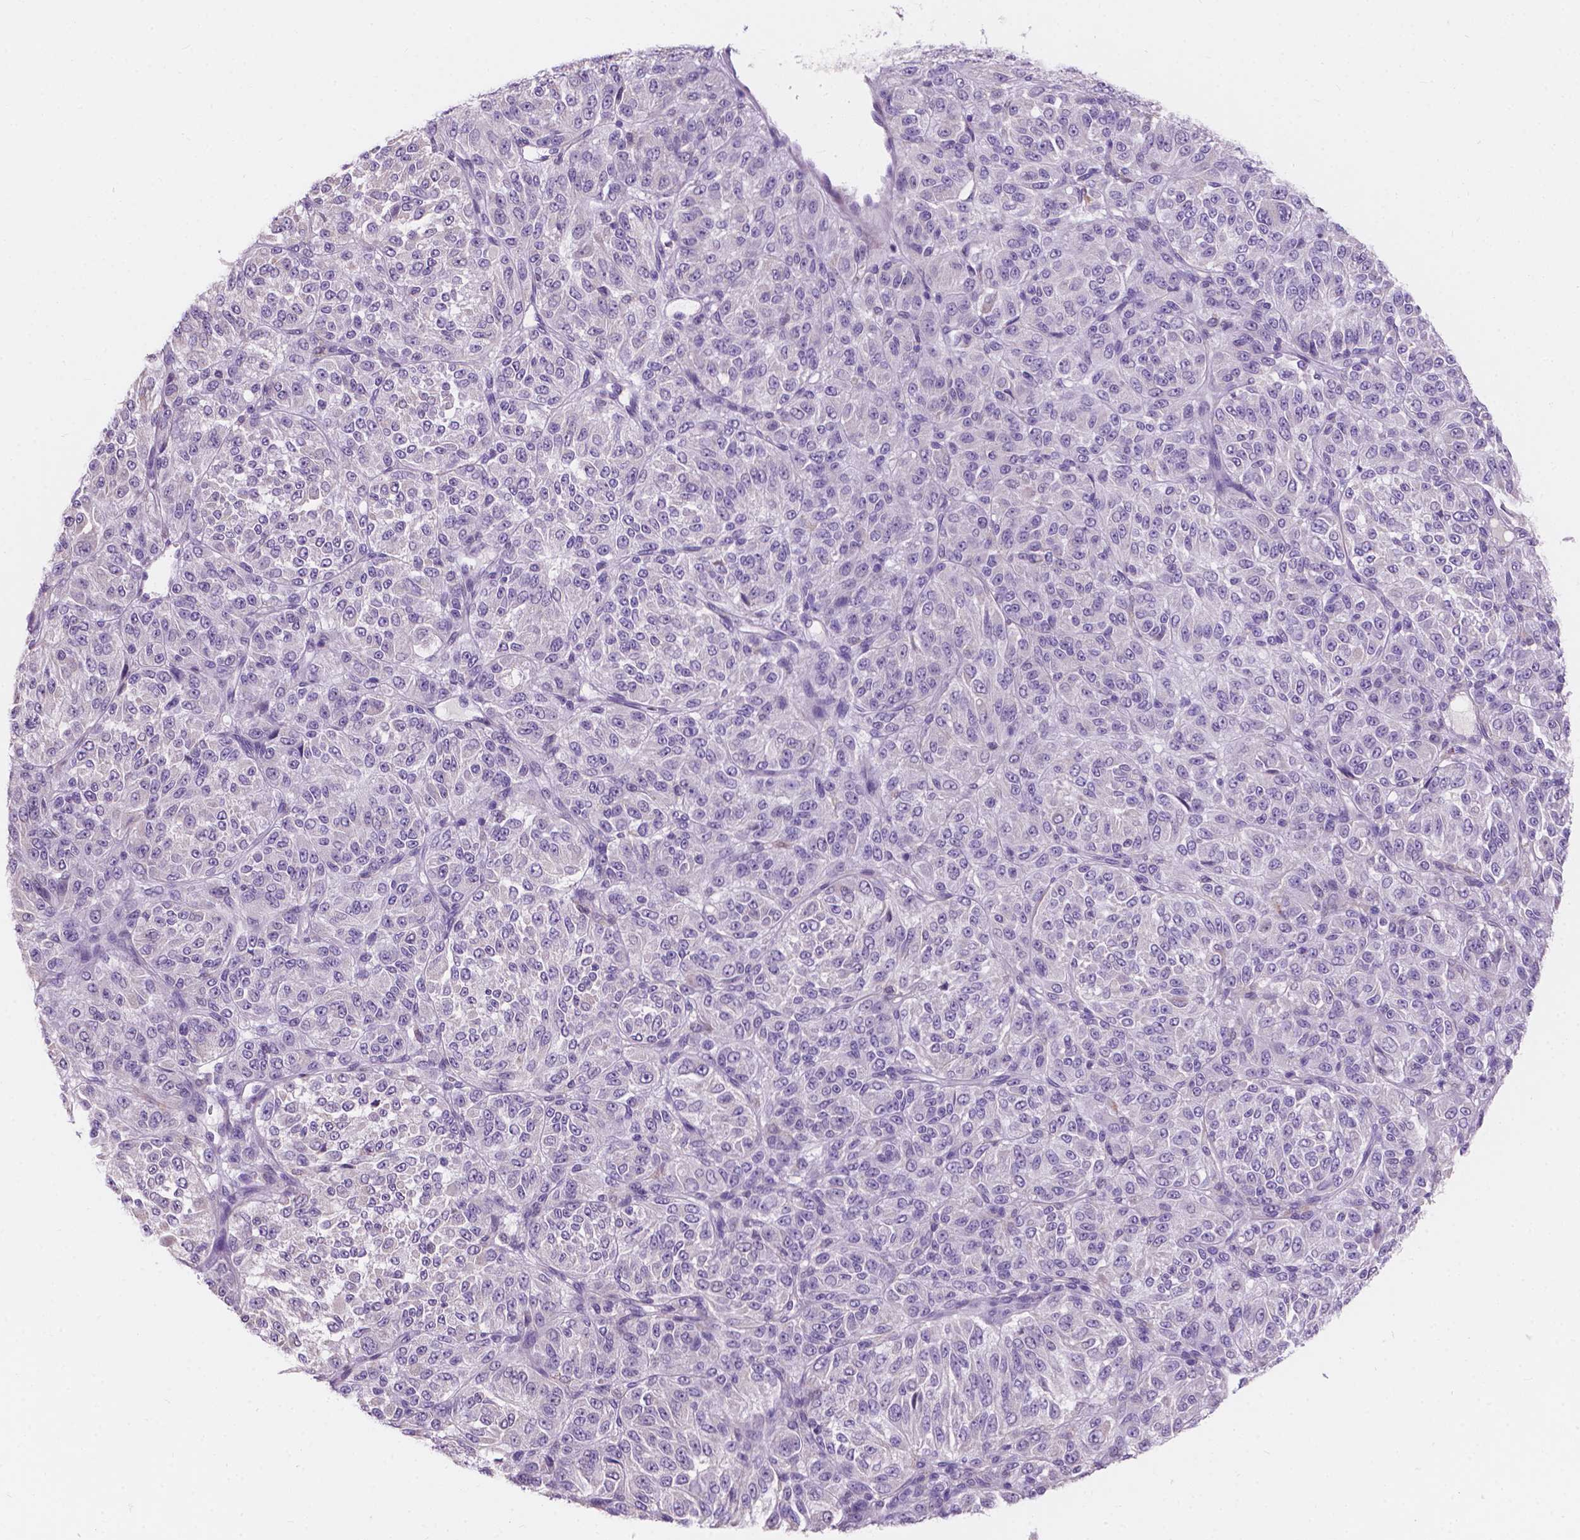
{"staining": {"intensity": "negative", "quantity": "none", "location": "none"}, "tissue": "melanoma", "cell_type": "Tumor cells", "image_type": "cancer", "snomed": [{"axis": "morphology", "description": "Malignant melanoma, Metastatic site"}, {"axis": "topography", "description": "Brain"}], "caption": "This is an IHC micrograph of malignant melanoma (metastatic site). There is no expression in tumor cells.", "gene": "IREB2", "patient": {"sex": "female", "age": 56}}